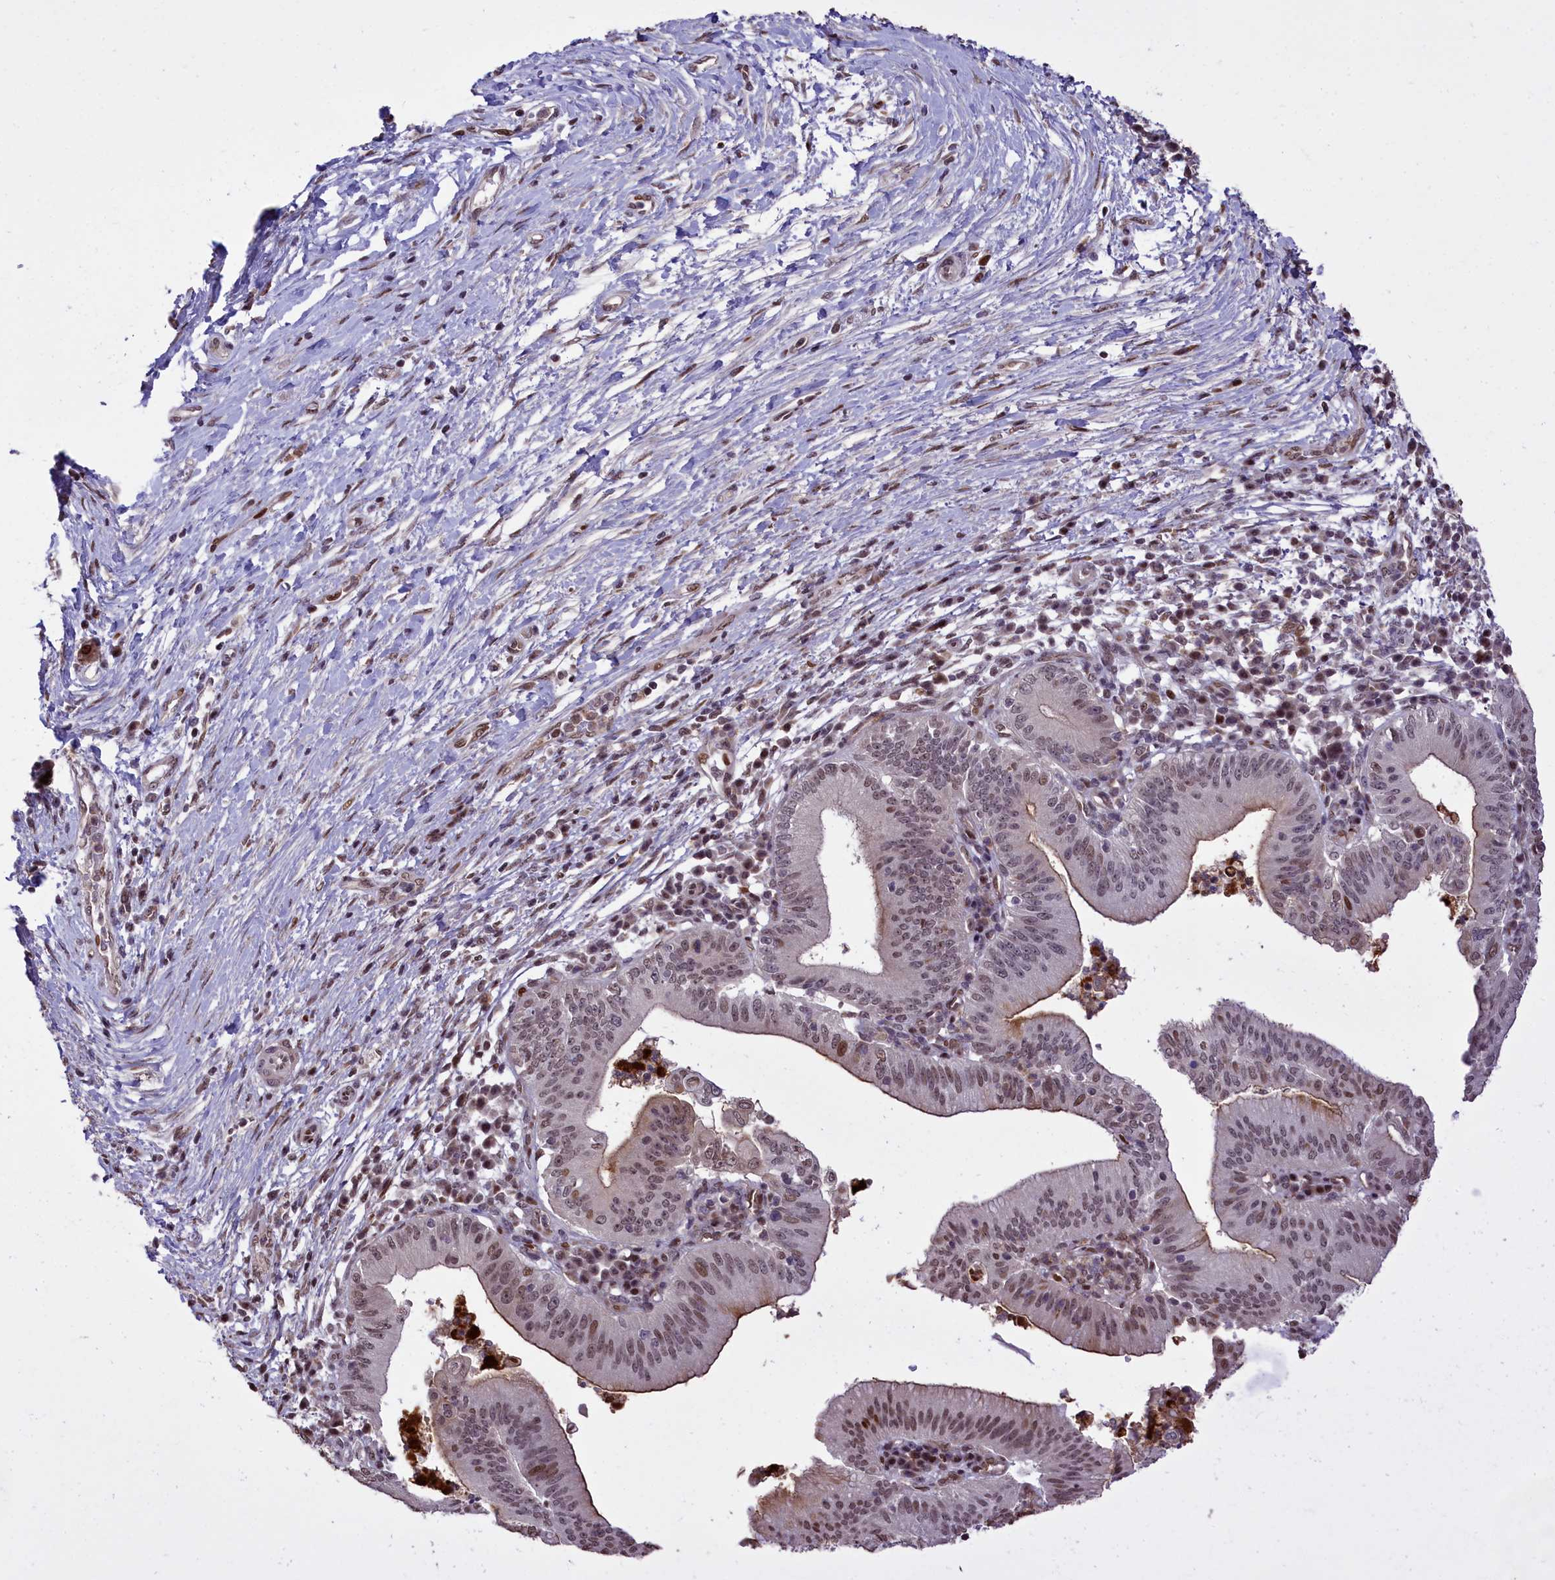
{"staining": {"intensity": "moderate", "quantity": "25%-75%", "location": "cytoplasmic/membranous,nuclear"}, "tissue": "pancreatic cancer", "cell_type": "Tumor cells", "image_type": "cancer", "snomed": [{"axis": "morphology", "description": "Adenocarcinoma, NOS"}, {"axis": "topography", "description": "Pancreas"}], "caption": "High-magnification brightfield microscopy of pancreatic cancer (adenocarcinoma) stained with DAB (brown) and counterstained with hematoxylin (blue). tumor cells exhibit moderate cytoplasmic/membranous and nuclear positivity is present in approximately25%-75% of cells.", "gene": "RELB", "patient": {"sex": "male", "age": 68}}